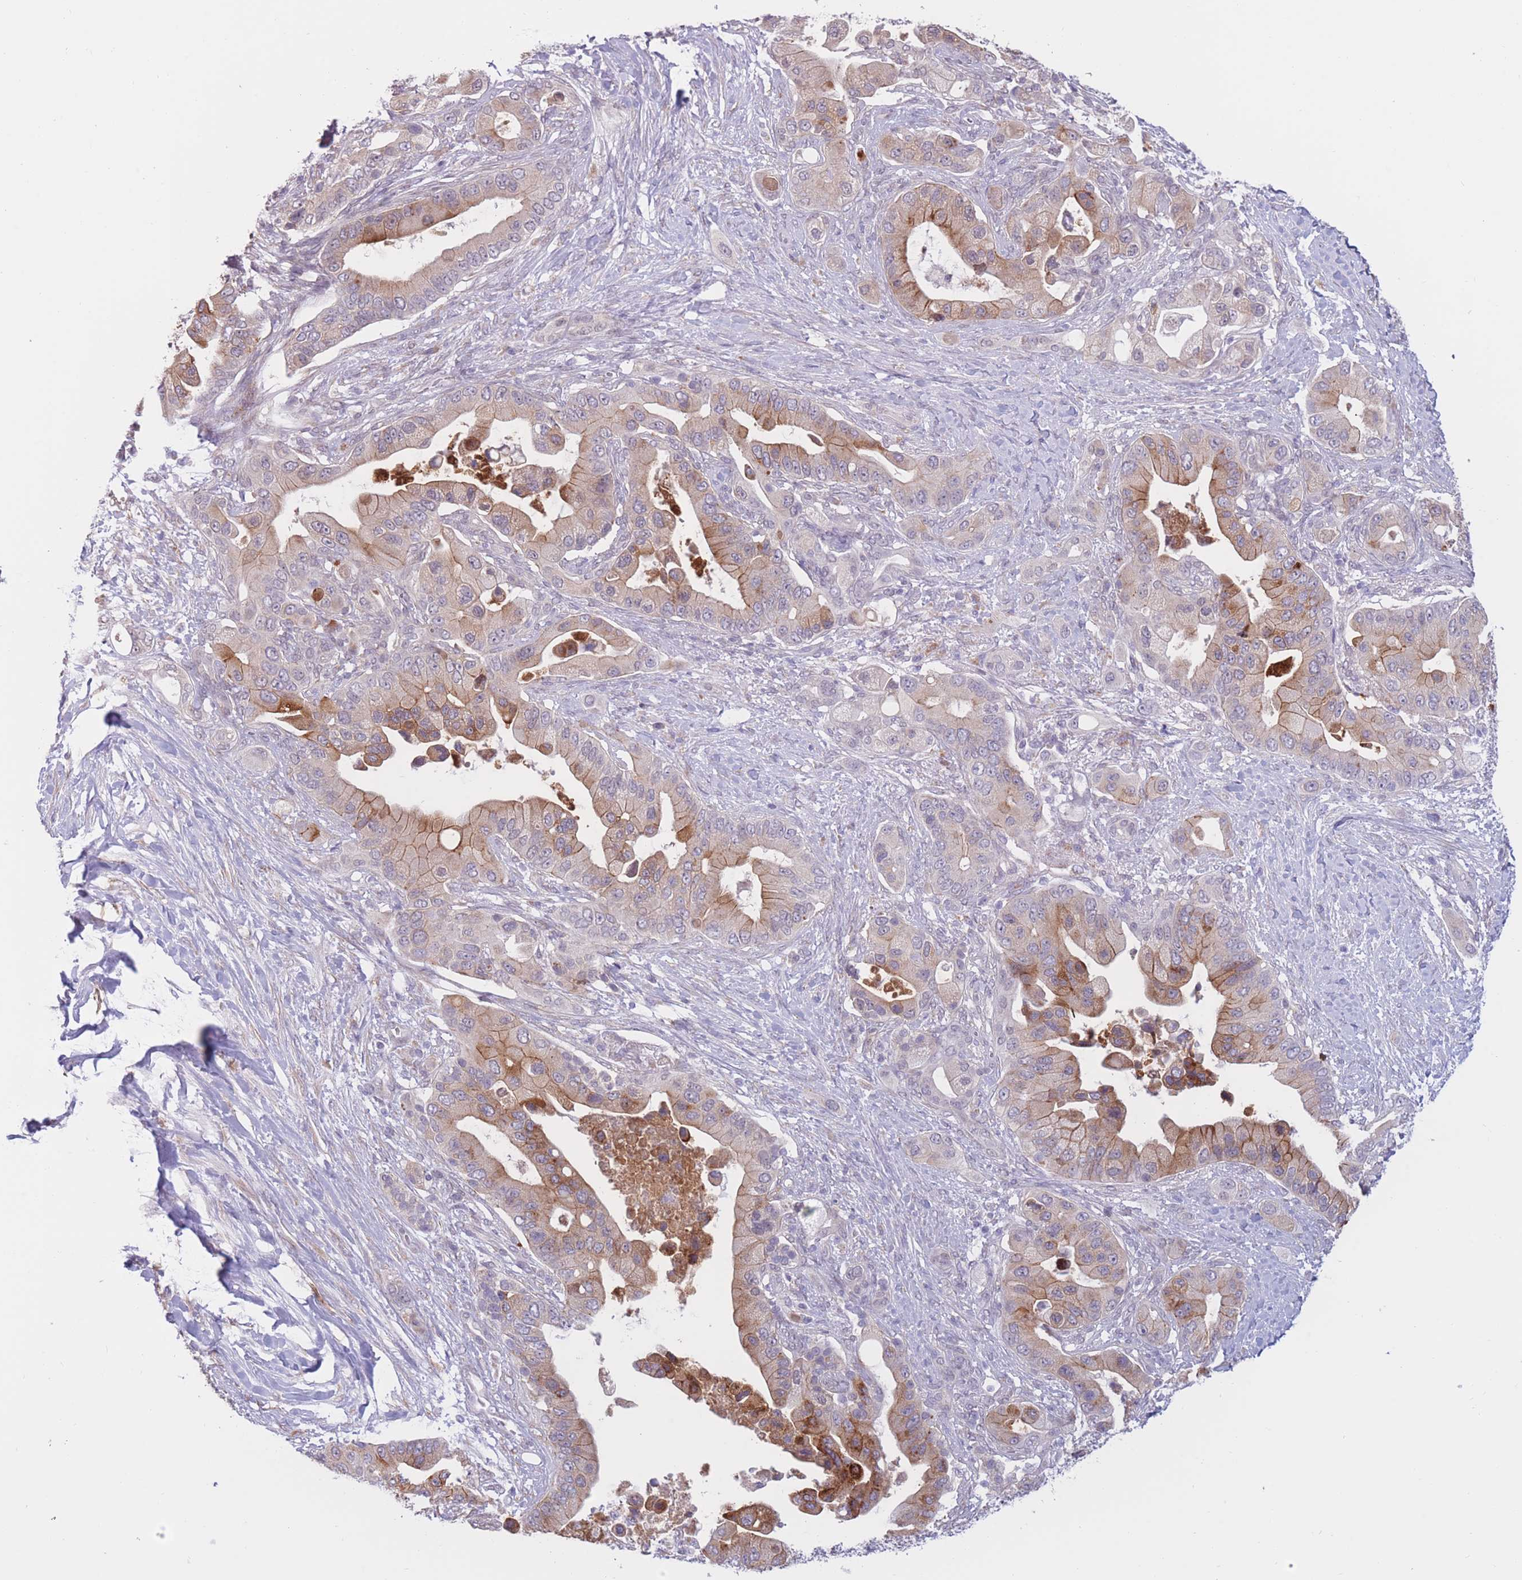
{"staining": {"intensity": "moderate", "quantity": "25%-75%", "location": "cytoplasmic/membranous"}, "tissue": "pancreatic cancer", "cell_type": "Tumor cells", "image_type": "cancer", "snomed": [{"axis": "morphology", "description": "Adenocarcinoma, NOS"}, {"axis": "topography", "description": "Pancreas"}], "caption": "This micrograph displays IHC staining of pancreatic cancer, with medium moderate cytoplasmic/membranous staining in about 25%-75% of tumor cells.", "gene": "COL27A1", "patient": {"sex": "male", "age": 57}}